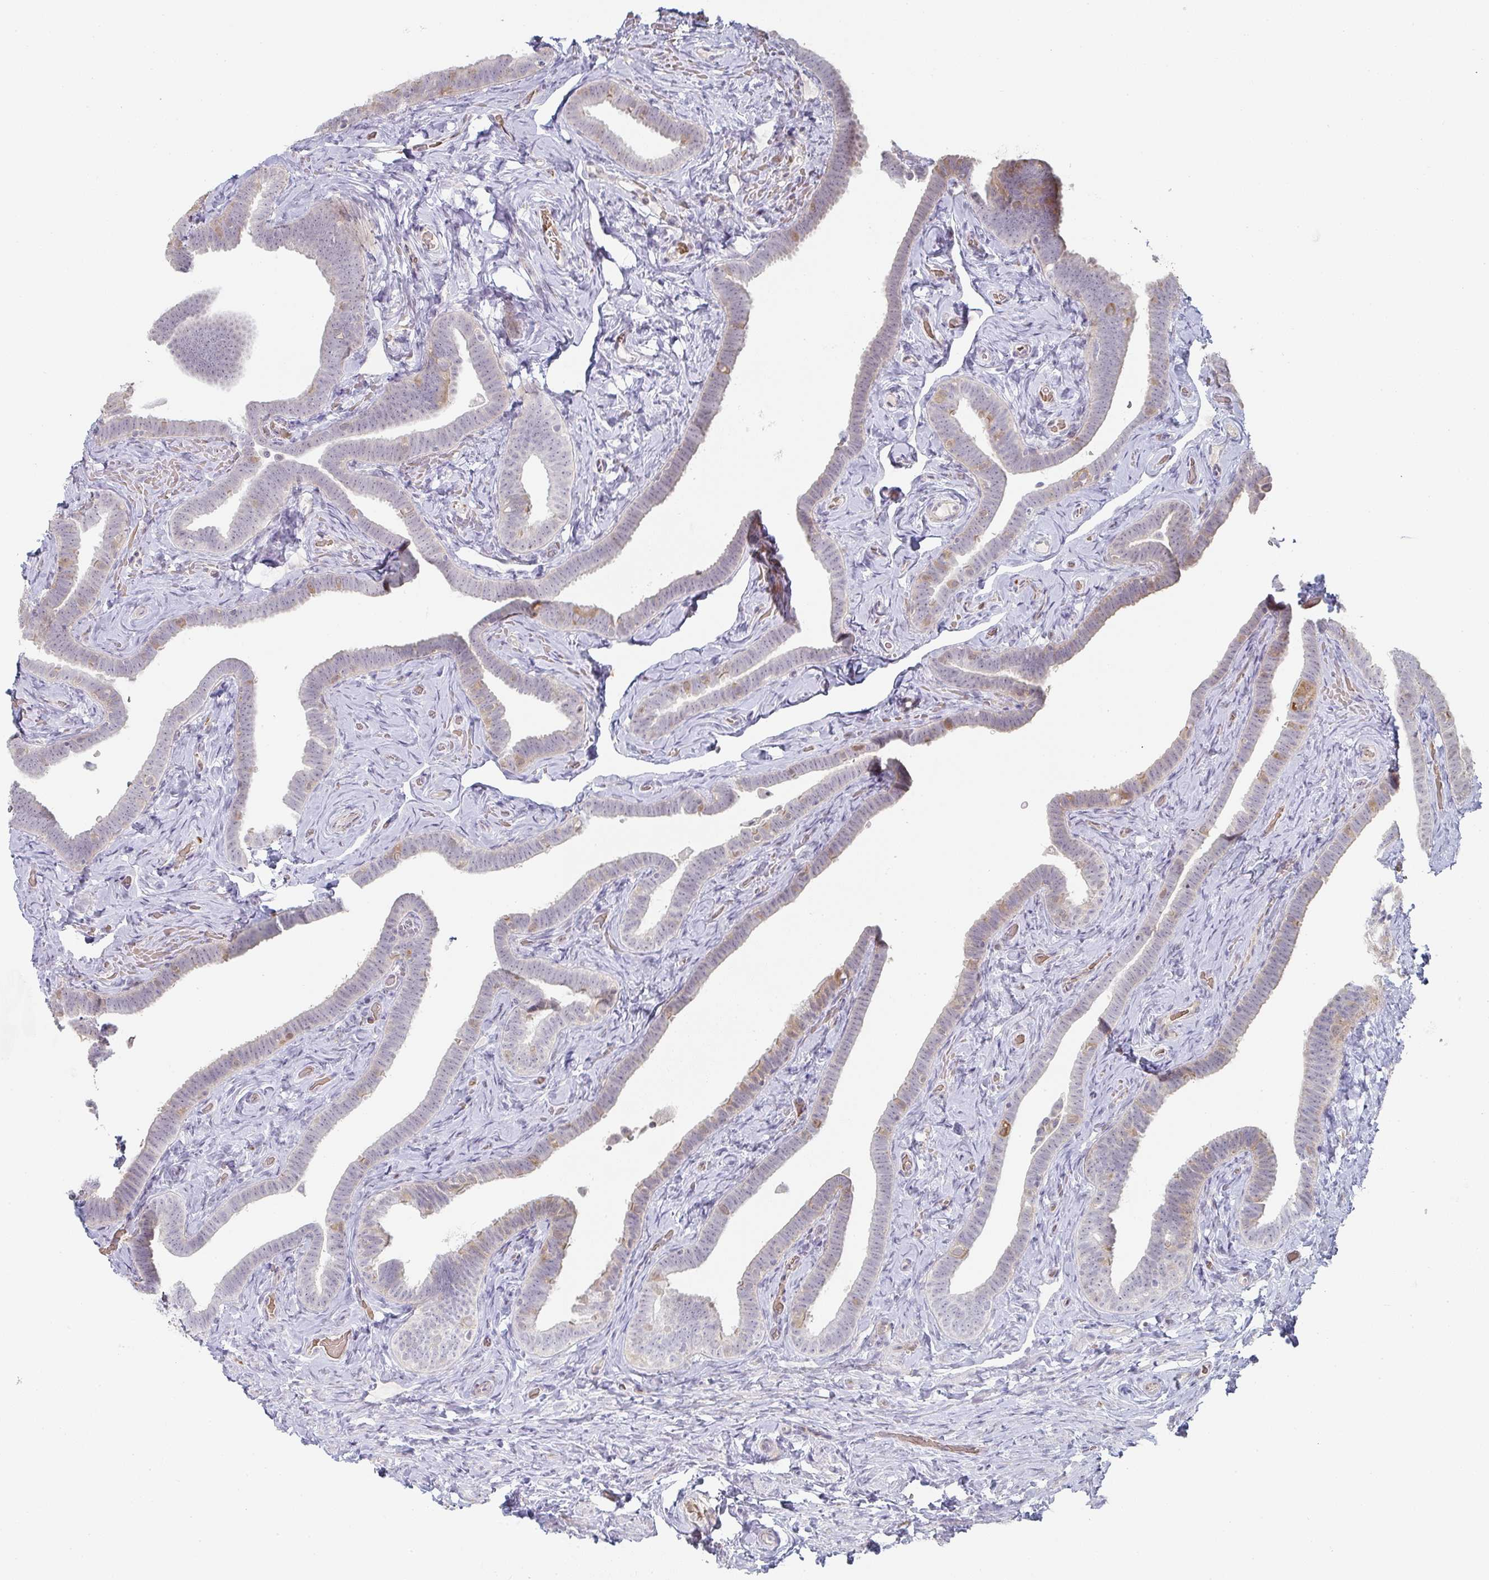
{"staining": {"intensity": "moderate", "quantity": "<25%", "location": "cytoplasmic/membranous"}, "tissue": "fallopian tube", "cell_type": "Glandular cells", "image_type": "normal", "snomed": [{"axis": "morphology", "description": "Normal tissue, NOS"}, {"axis": "topography", "description": "Fallopian tube"}], "caption": "Normal fallopian tube exhibits moderate cytoplasmic/membranous positivity in about <25% of glandular cells The staining is performed using DAB (3,3'-diaminobenzidine) brown chromogen to label protein expression. The nuclei are counter-stained blue using hematoxylin..", "gene": "ZNF526", "patient": {"sex": "female", "age": 69}}